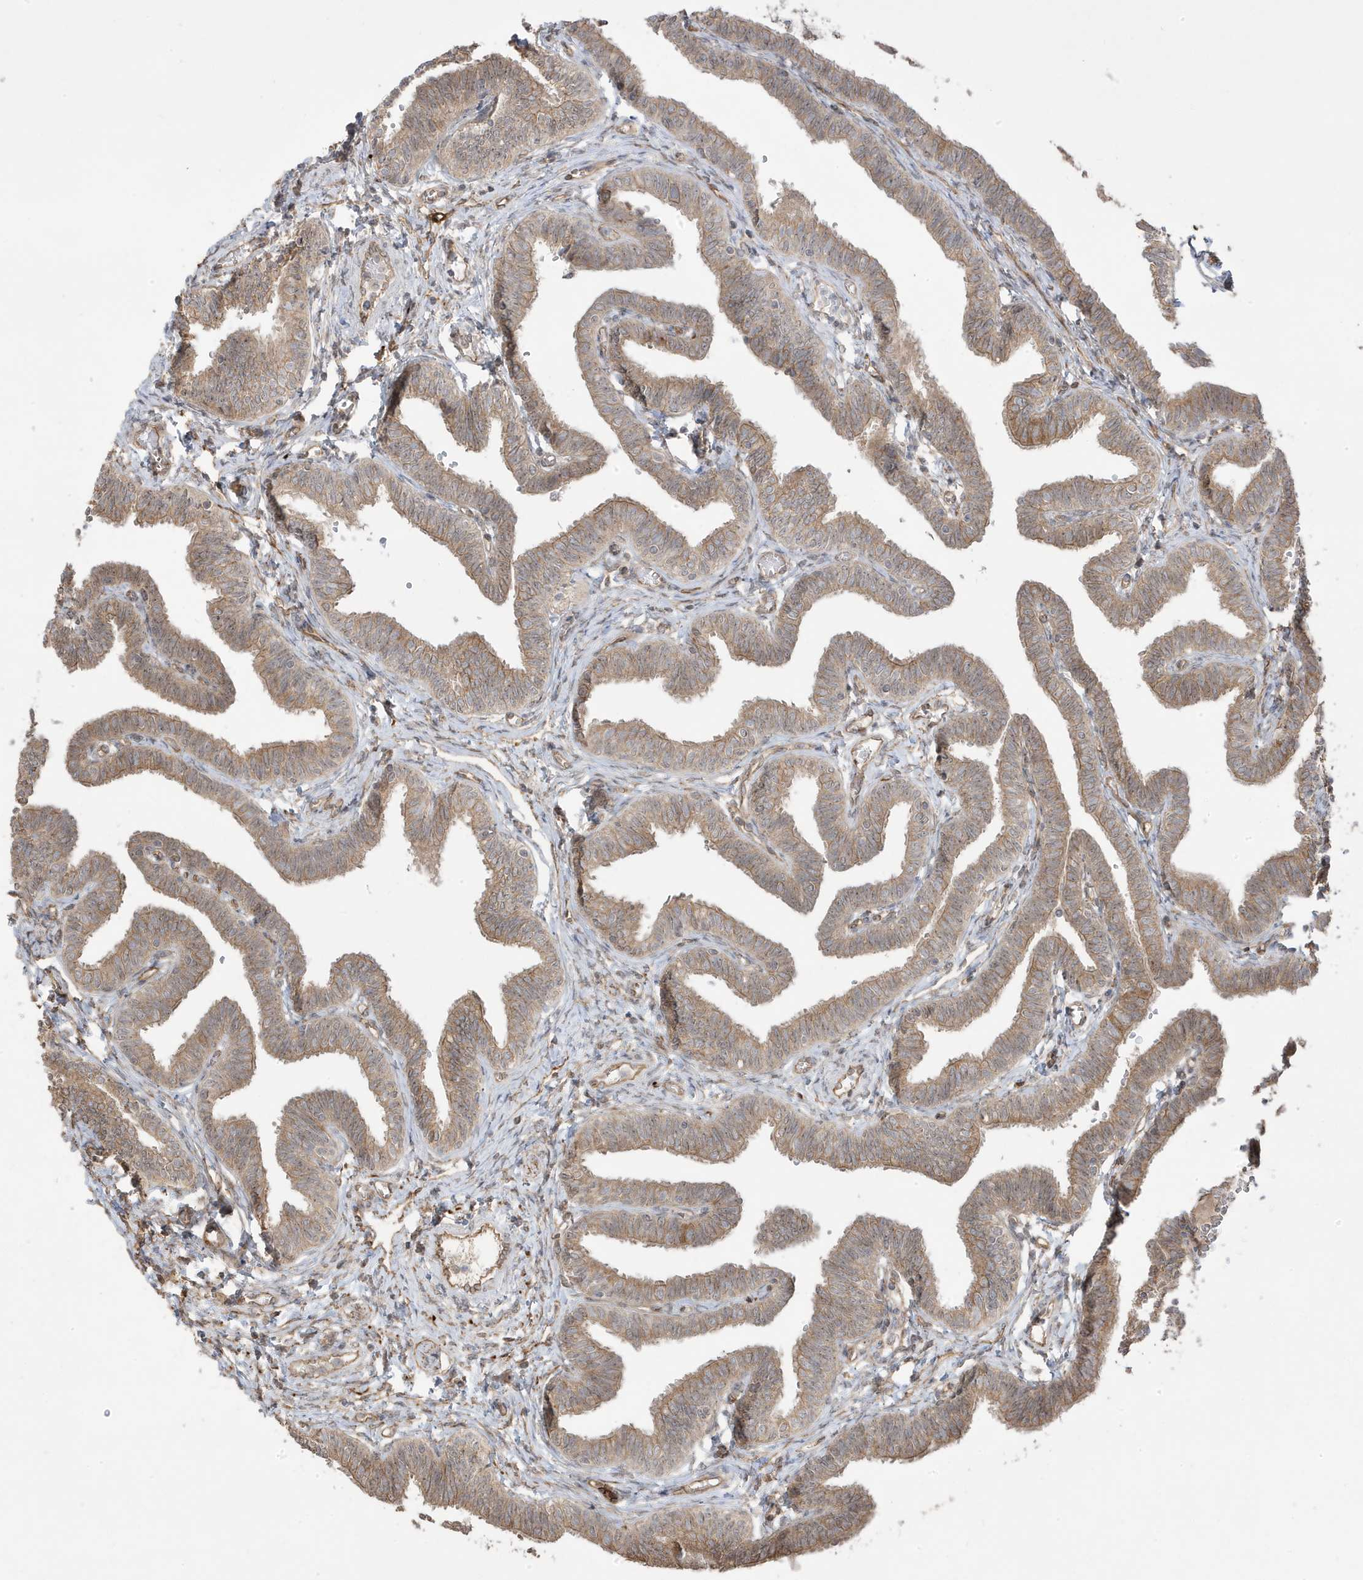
{"staining": {"intensity": "moderate", "quantity": ">75%", "location": "cytoplasmic/membranous"}, "tissue": "fallopian tube", "cell_type": "Glandular cells", "image_type": "normal", "snomed": [{"axis": "morphology", "description": "Normal tissue, NOS"}, {"axis": "topography", "description": "Fallopian tube"}, {"axis": "topography", "description": "Ovary"}], "caption": "The histopathology image demonstrates staining of normal fallopian tube, revealing moderate cytoplasmic/membranous protein positivity (brown color) within glandular cells.", "gene": "DNAJC12", "patient": {"sex": "female", "age": 23}}